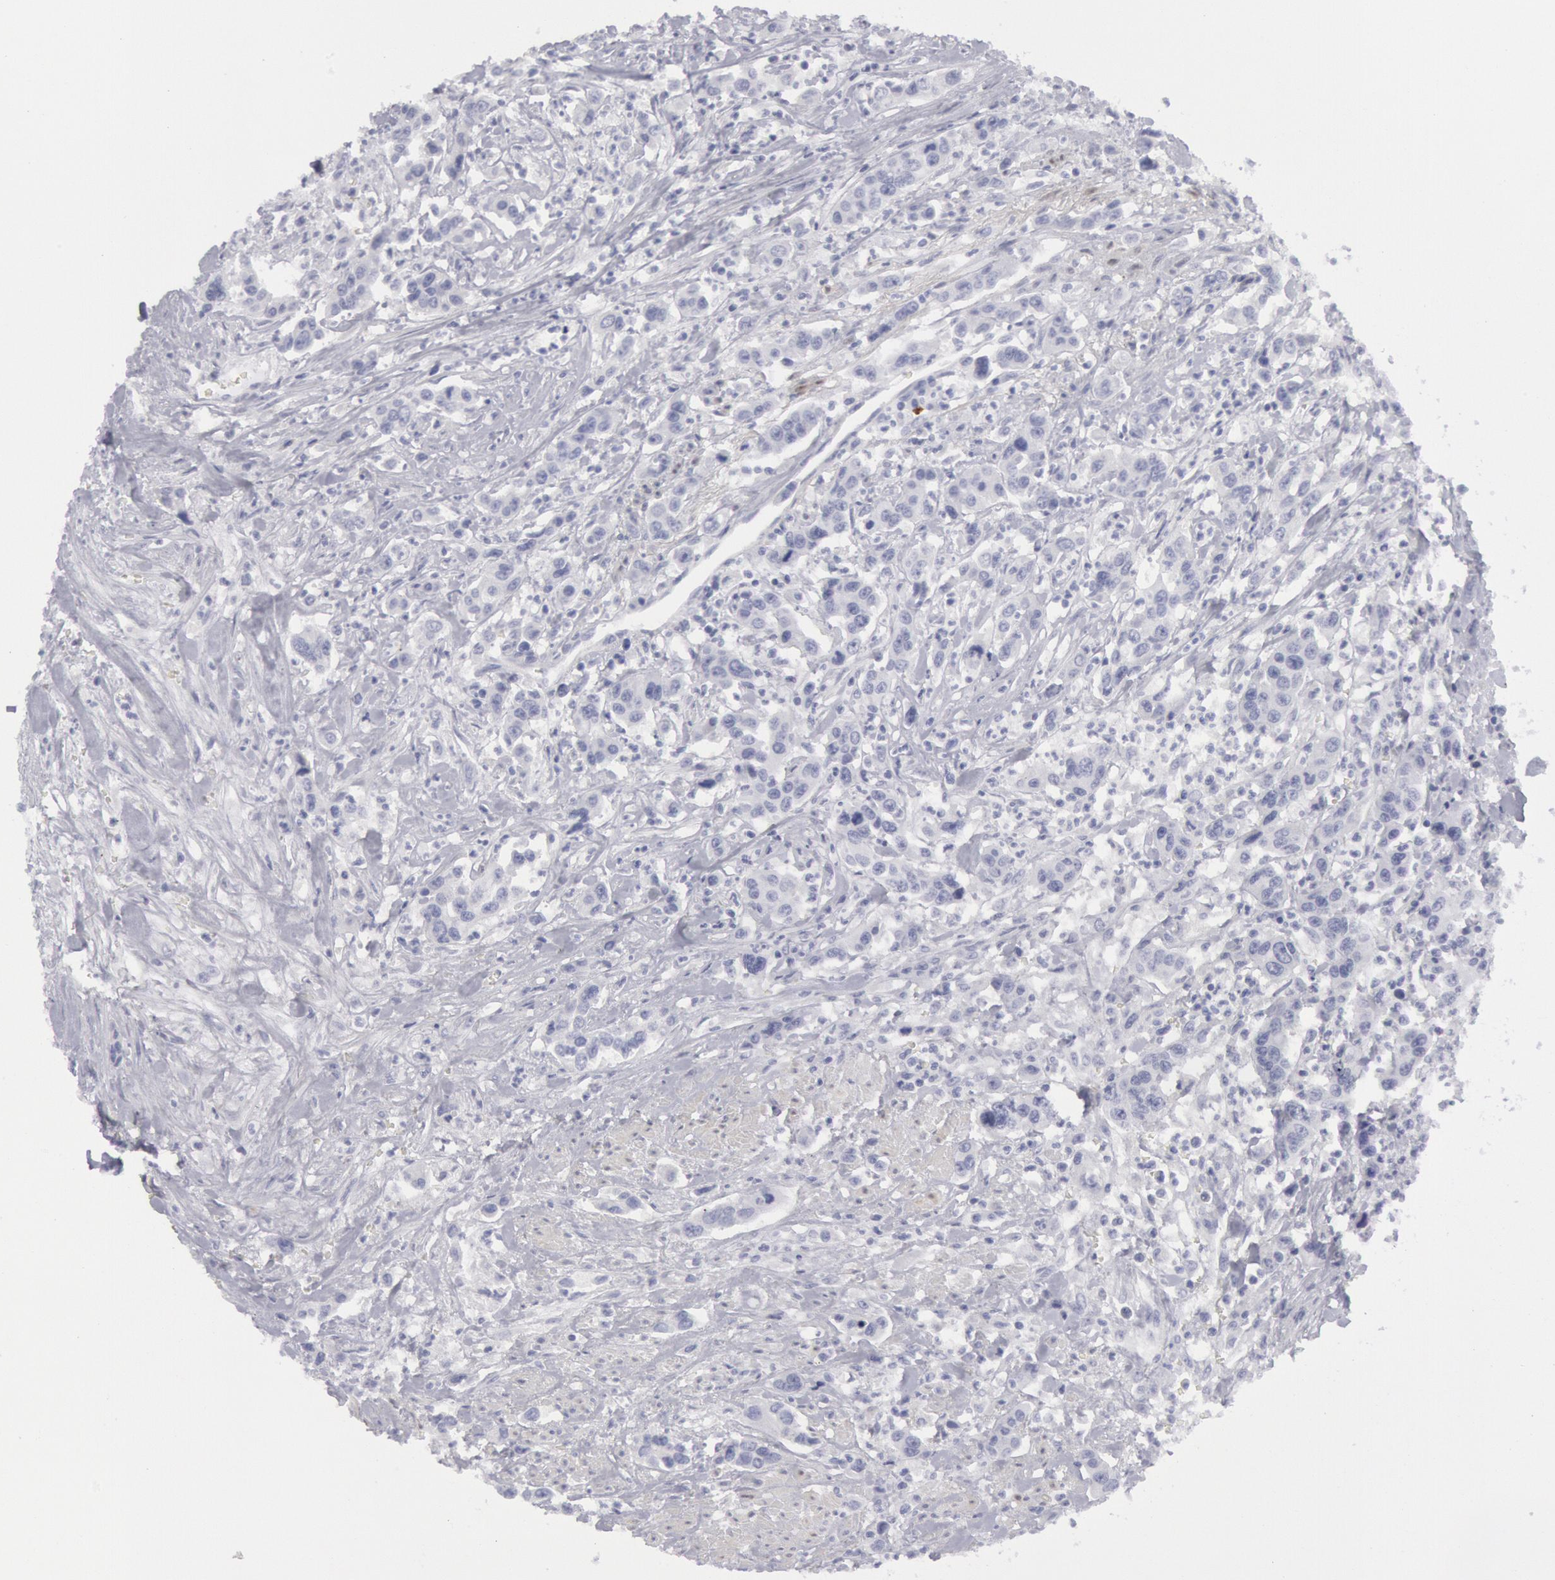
{"staining": {"intensity": "negative", "quantity": "none", "location": "none"}, "tissue": "urothelial cancer", "cell_type": "Tumor cells", "image_type": "cancer", "snomed": [{"axis": "morphology", "description": "Urothelial carcinoma, High grade"}, {"axis": "topography", "description": "Urinary bladder"}], "caption": "Tumor cells are negative for brown protein staining in urothelial cancer. (DAB (3,3'-diaminobenzidine) immunohistochemistry with hematoxylin counter stain).", "gene": "FHL1", "patient": {"sex": "male", "age": 86}}